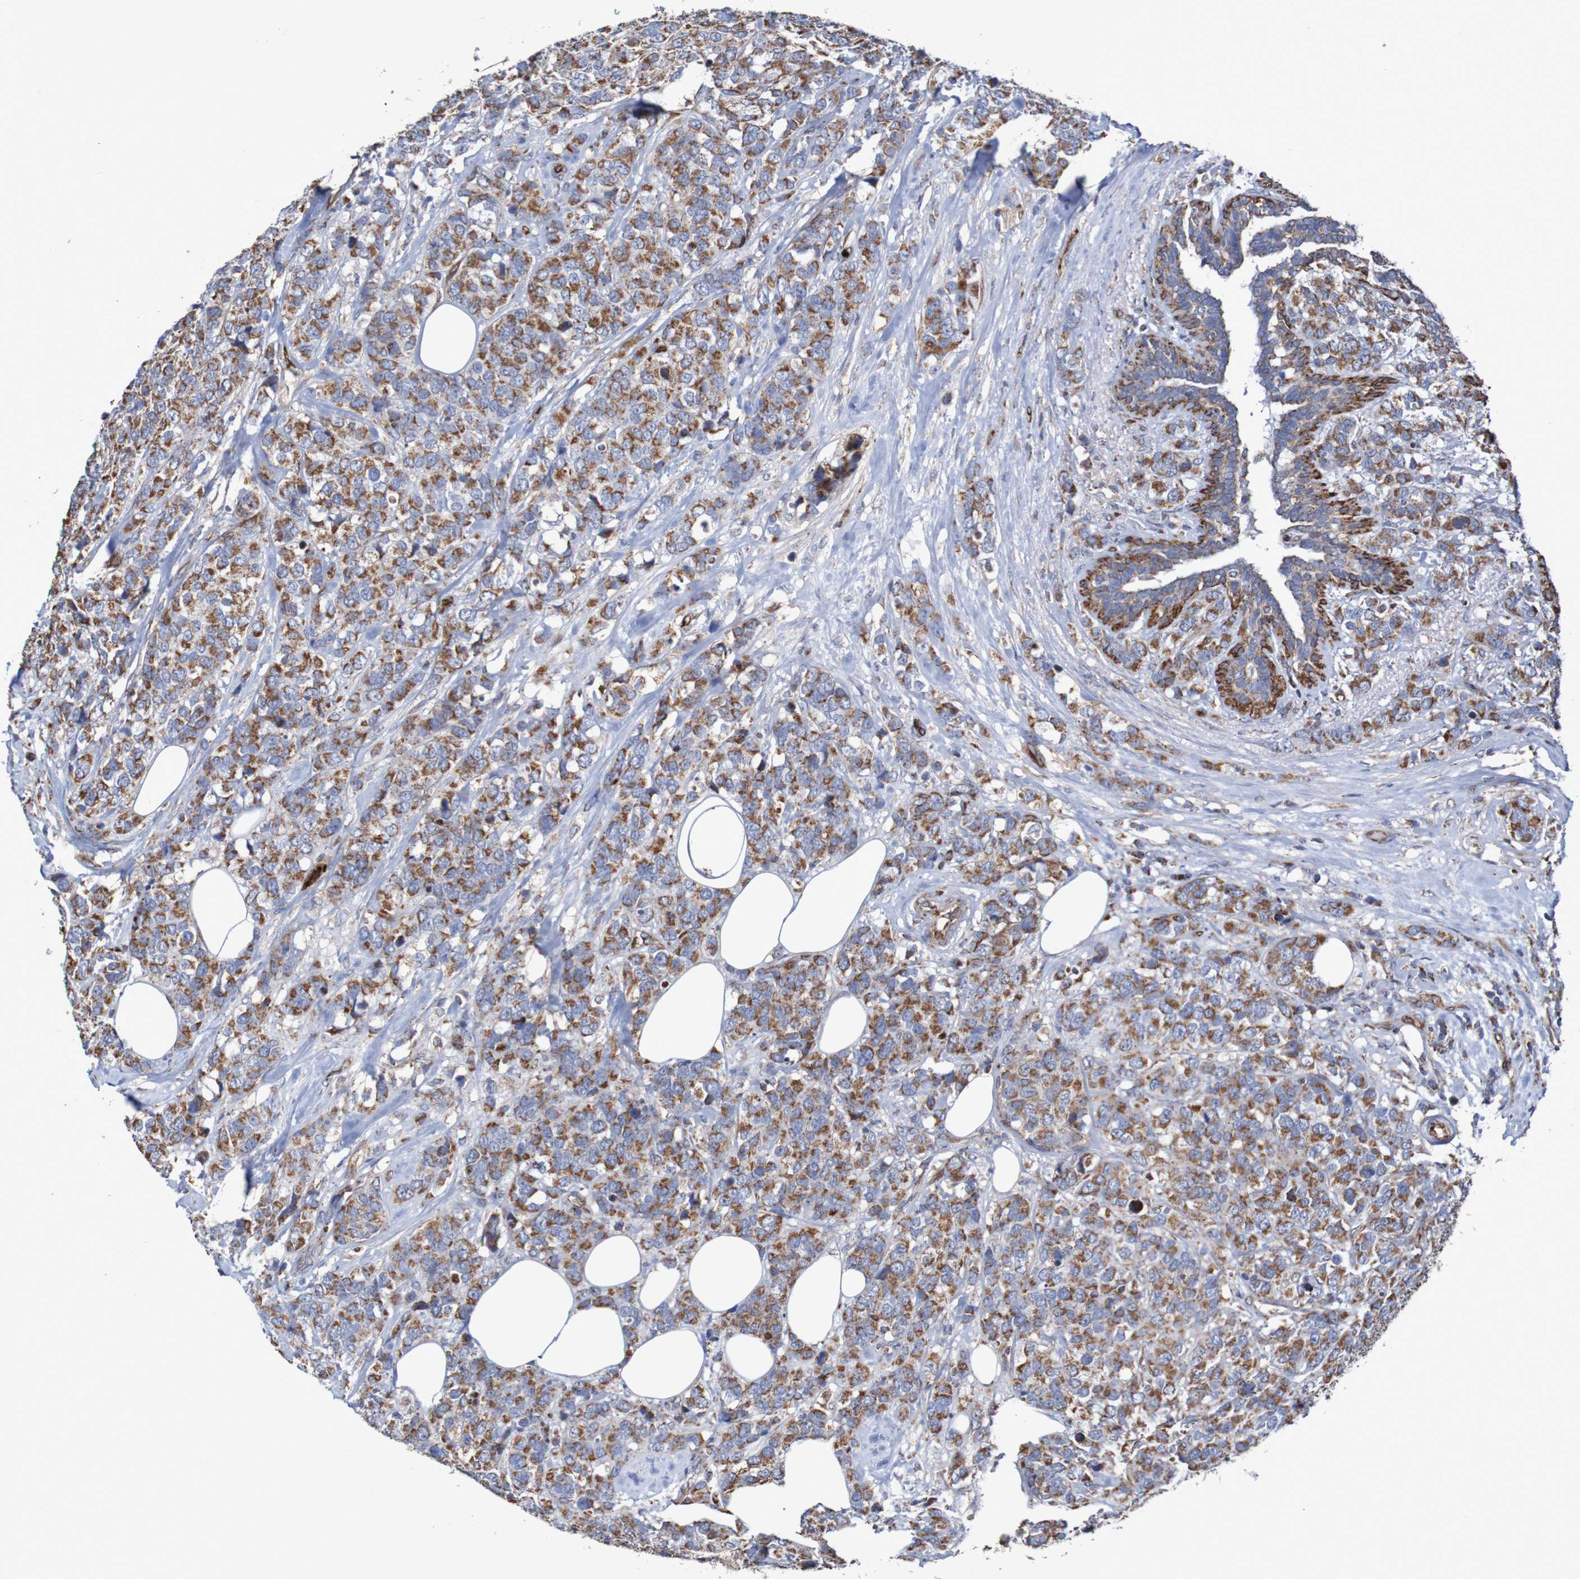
{"staining": {"intensity": "moderate", "quantity": ">75%", "location": "cytoplasmic/membranous"}, "tissue": "breast cancer", "cell_type": "Tumor cells", "image_type": "cancer", "snomed": [{"axis": "morphology", "description": "Lobular carcinoma"}, {"axis": "topography", "description": "Breast"}], "caption": "Breast lobular carcinoma was stained to show a protein in brown. There is medium levels of moderate cytoplasmic/membranous staining in approximately >75% of tumor cells.", "gene": "MMEL1", "patient": {"sex": "female", "age": 59}}